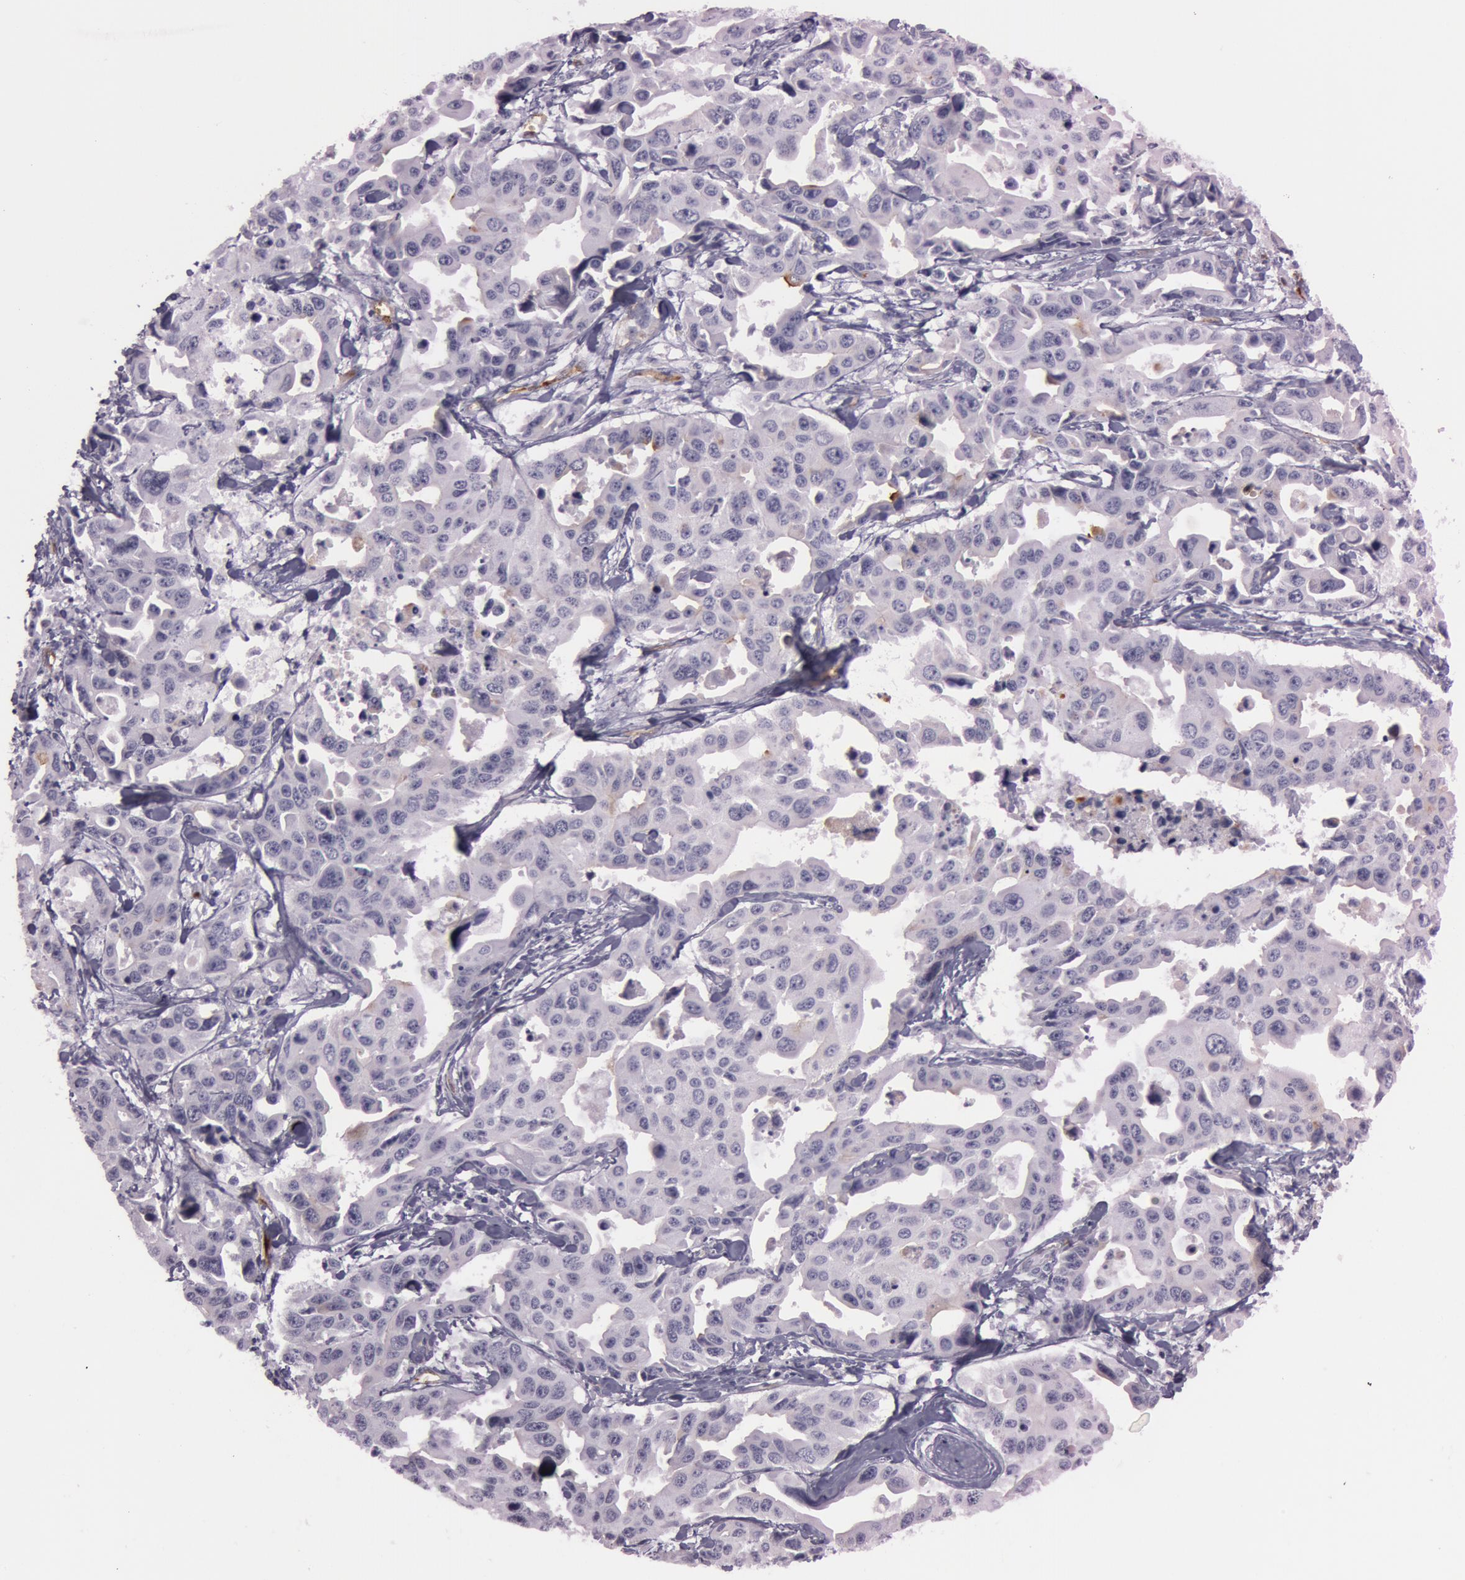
{"staining": {"intensity": "negative", "quantity": "none", "location": "none"}, "tissue": "lung cancer", "cell_type": "Tumor cells", "image_type": "cancer", "snomed": [{"axis": "morphology", "description": "Adenocarcinoma, NOS"}, {"axis": "topography", "description": "Lung"}], "caption": "An image of lung cancer stained for a protein shows no brown staining in tumor cells.", "gene": "FOLH1", "patient": {"sex": "male", "age": 64}}